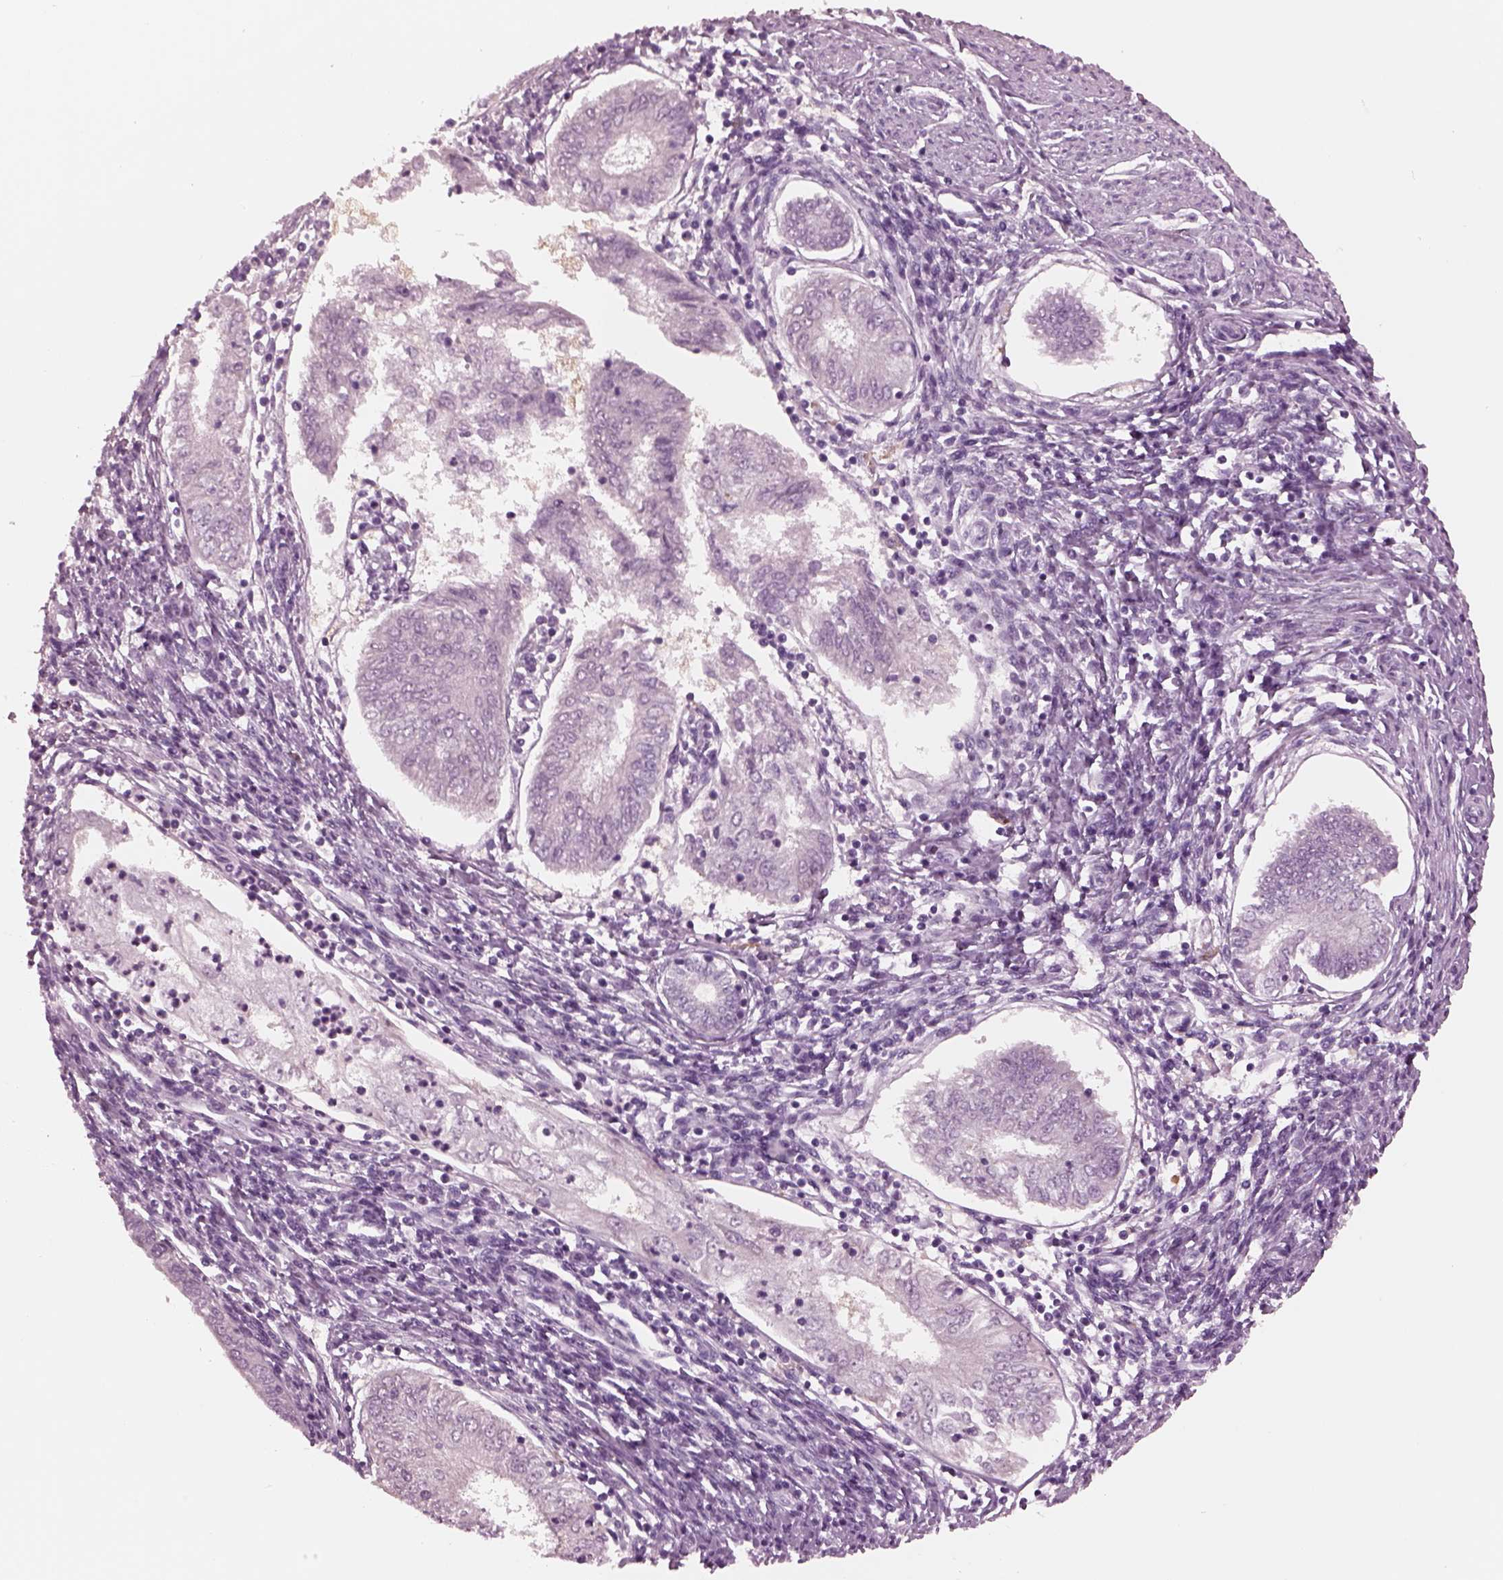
{"staining": {"intensity": "negative", "quantity": "none", "location": "none"}, "tissue": "endometrial cancer", "cell_type": "Tumor cells", "image_type": "cancer", "snomed": [{"axis": "morphology", "description": "Adenocarcinoma, NOS"}, {"axis": "topography", "description": "Endometrium"}], "caption": "IHC histopathology image of human endometrial cancer (adenocarcinoma) stained for a protein (brown), which displays no expression in tumor cells.", "gene": "SHTN1", "patient": {"sex": "female", "age": 68}}